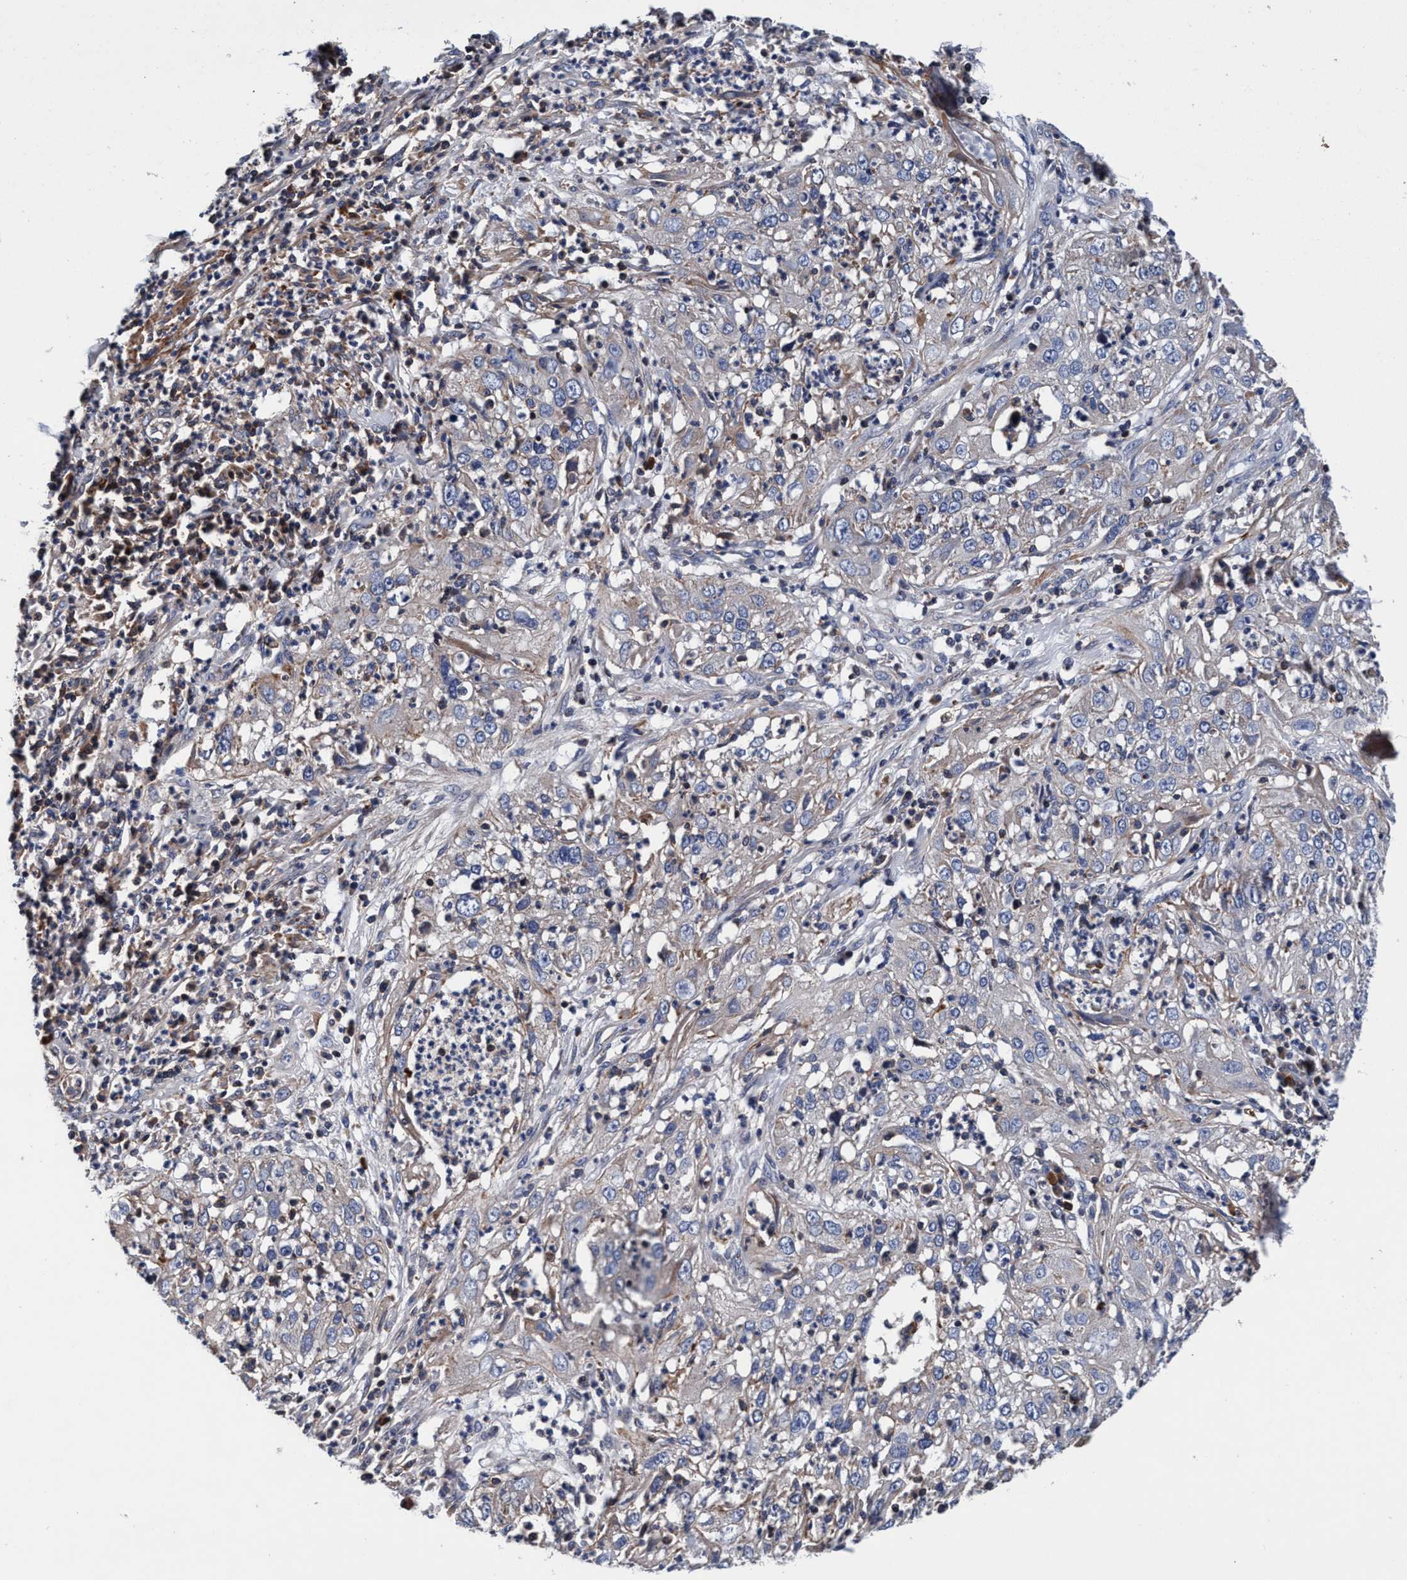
{"staining": {"intensity": "negative", "quantity": "none", "location": "none"}, "tissue": "cervical cancer", "cell_type": "Tumor cells", "image_type": "cancer", "snomed": [{"axis": "morphology", "description": "Squamous cell carcinoma, NOS"}, {"axis": "topography", "description": "Cervix"}], "caption": "This is an immunohistochemistry histopathology image of squamous cell carcinoma (cervical). There is no expression in tumor cells.", "gene": "RNF208", "patient": {"sex": "female", "age": 32}}